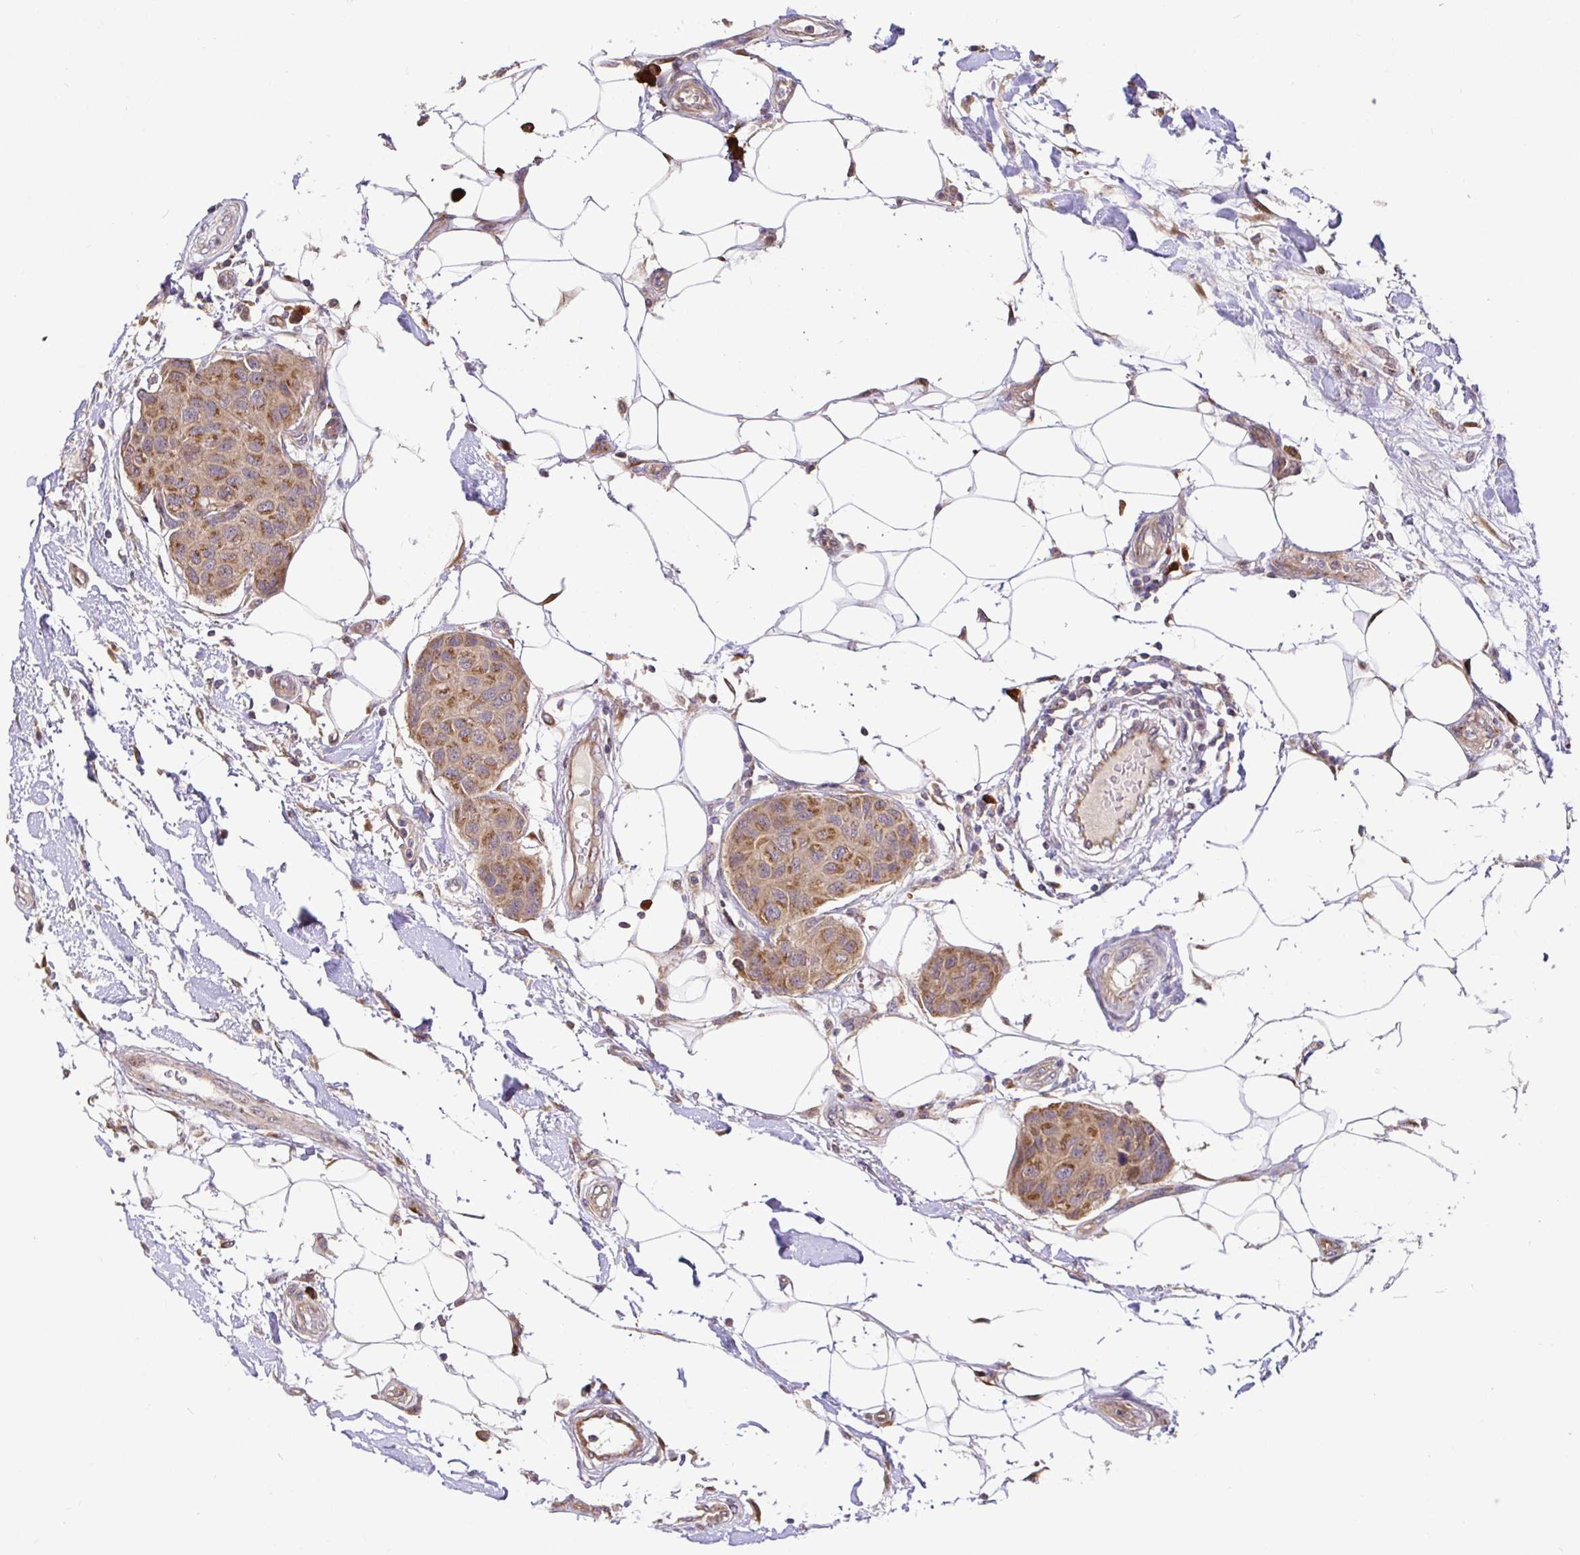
{"staining": {"intensity": "moderate", "quantity": ">75%", "location": "cytoplasmic/membranous"}, "tissue": "breast cancer", "cell_type": "Tumor cells", "image_type": "cancer", "snomed": [{"axis": "morphology", "description": "Duct carcinoma"}, {"axis": "topography", "description": "Breast"}, {"axis": "topography", "description": "Lymph node"}], "caption": "Human breast cancer stained for a protein (brown) exhibits moderate cytoplasmic/membranous positive staining in about >75% of tumor cells.", "gene": "ELP1", "patient": {"sex": "female", "age": 80}}